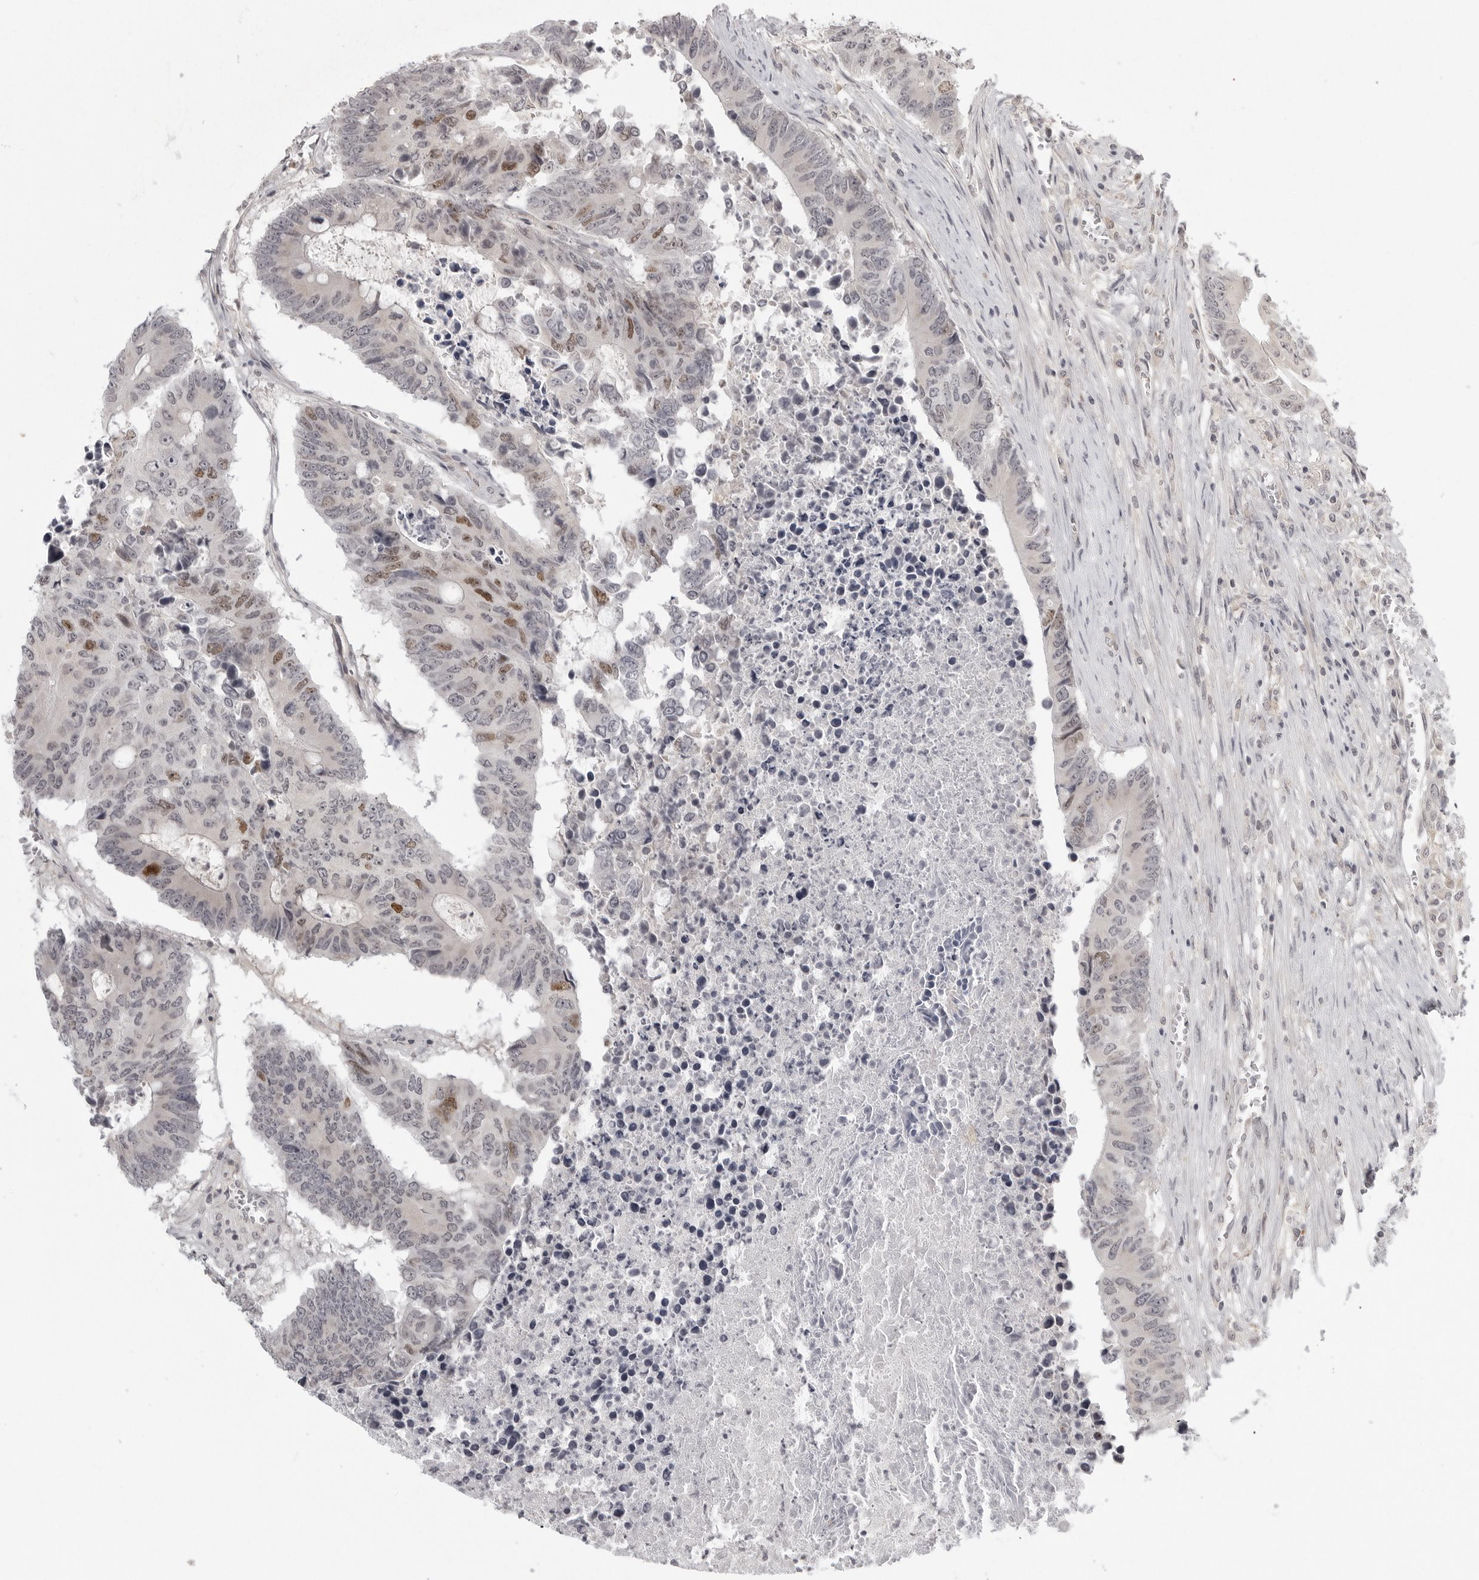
{"staining": {"intensity": "moderate", "quantity": "<25%", "location": "nuclear"}, "tissue": "colorectal cancer", "cell_type": "Tumor cells", "image_type": "cancer", "snomed": [{"axis": "morphology", "description": "Adenocarcinoma, NOS"}, {"axis": "topography", "description": "Colon"}], "caption": "An image of human colorectal cancer (adenocarcinoma) stained for a protein exhibits moderate nuclear brown staining in tumor cells.", "gene": "TUT4", "patient": {"sex": "male", "age": 87}}